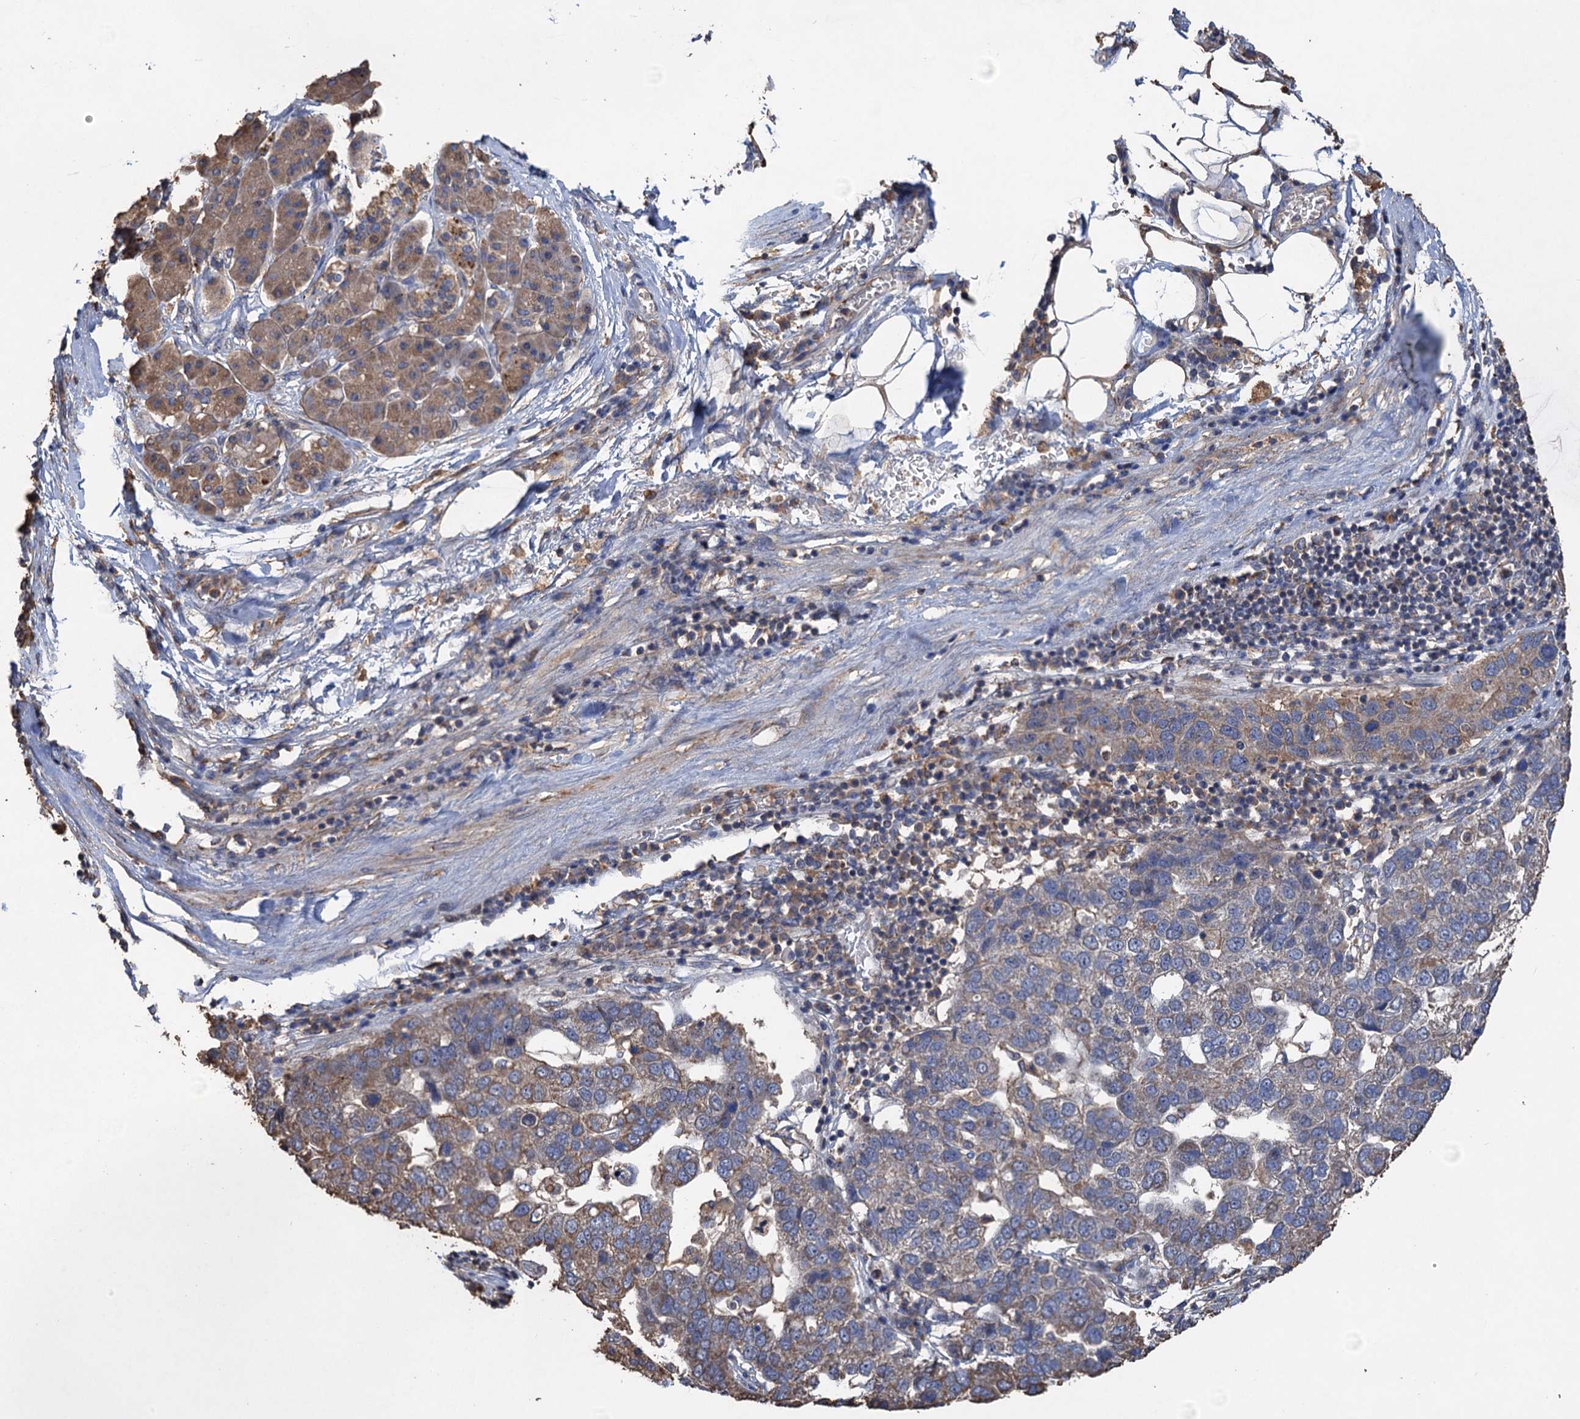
{"staining": {"intensity": "moderate", "quantity": "25%-75%", "location": "cytoplasmic/membranous"}, "tissue": "pancreatic cancer", "cell_type": "Tumor cells", "image_type": "cancer", "snomed": [{"axis": "morphology", "description": "Adenocarcinoma, NOS"}, {"axis": "topography", "description": "Pancreas"}], "caption": "Human pancreatic cancer (adenocarcinoma) stained for a protein (brown) displays moderate cytoplasmic/membranous positive positivity in approximately 25%-75% of tumor cells.", "gene": "SCUBE3", "patient": {"sex": "female", "age": 61}}